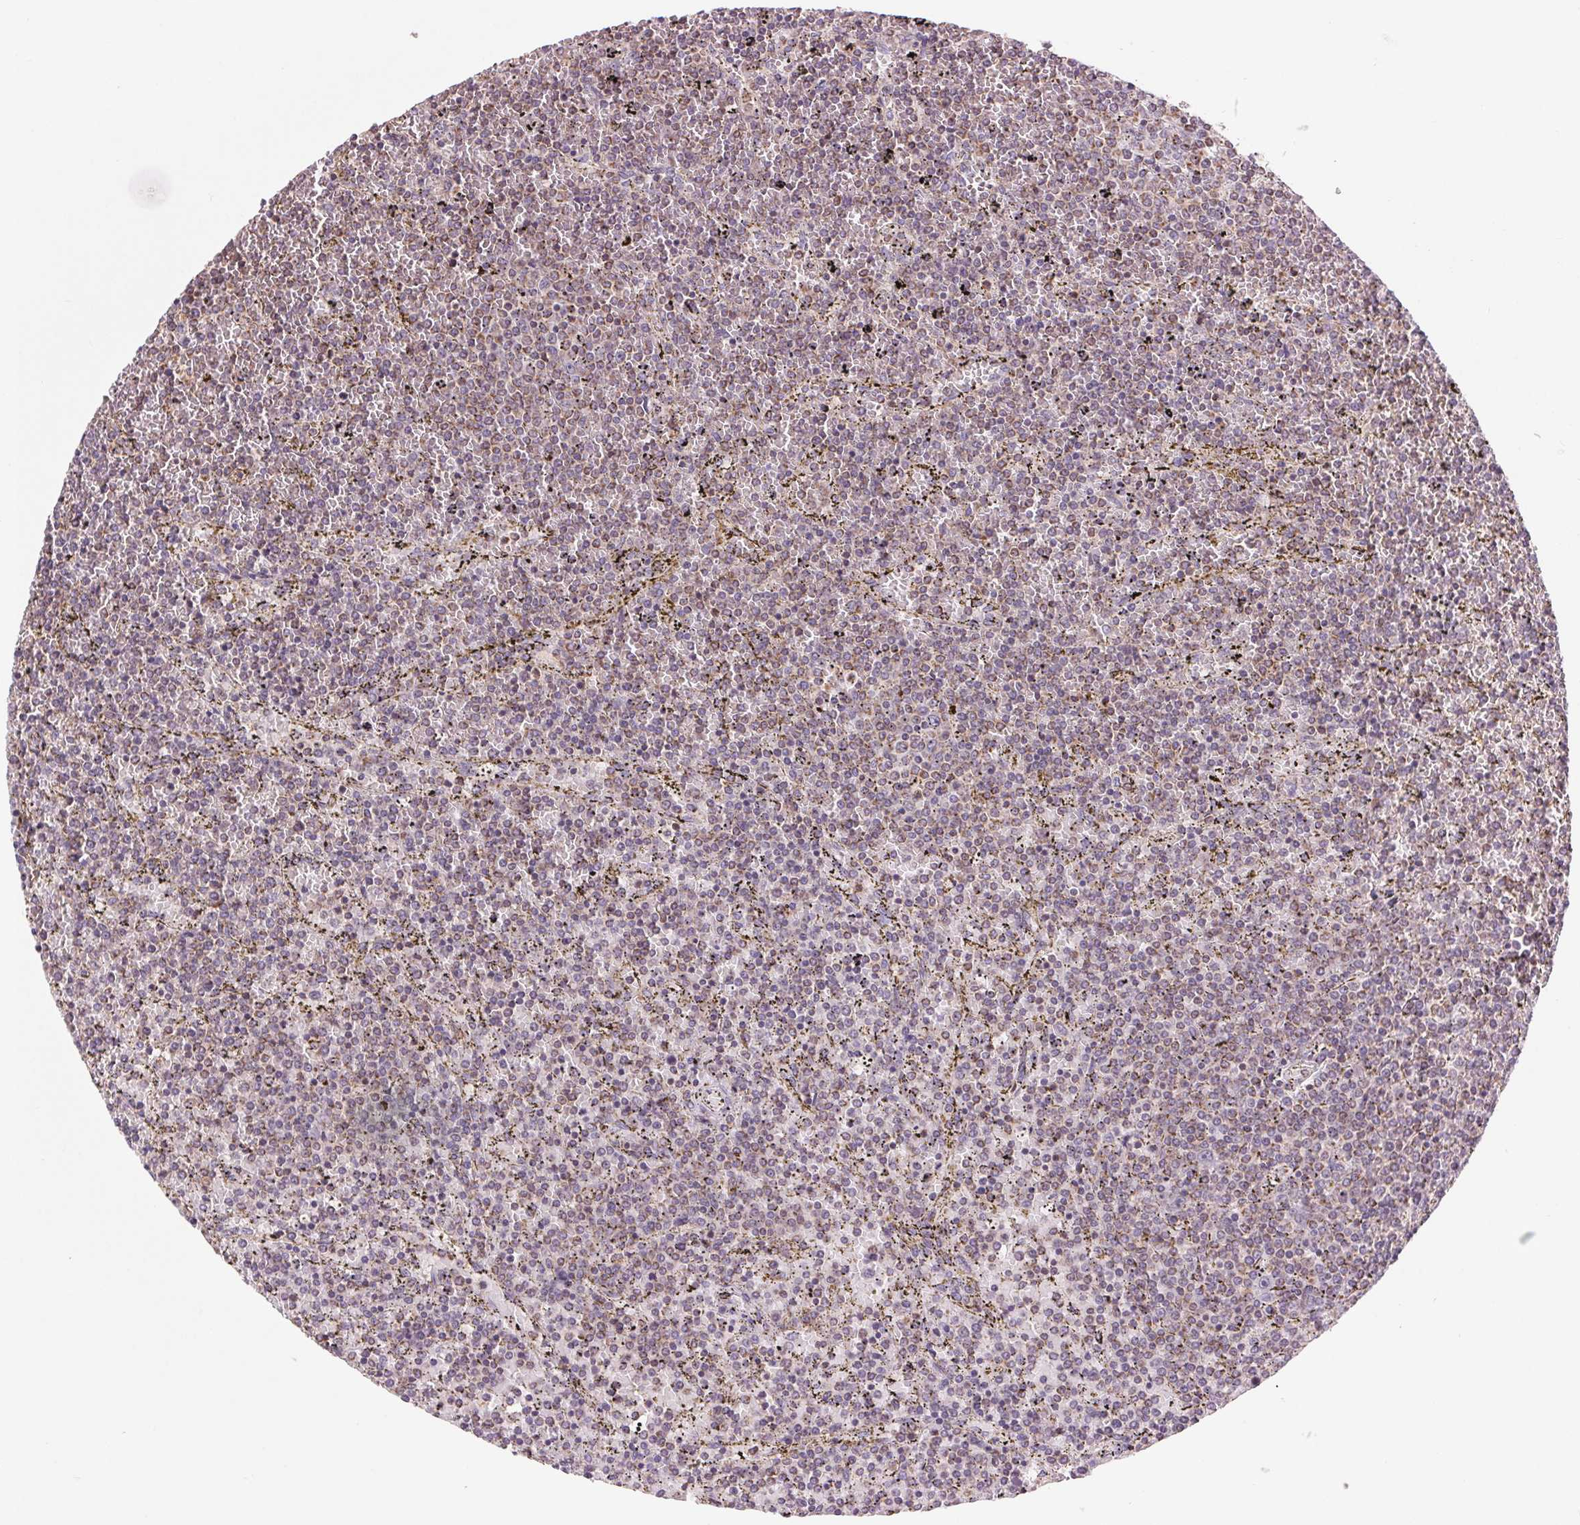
{"staining": {"intensity": "weak", "quantity": "25%-75%", "location": "cytoplasmic/membranous"}, "tissue": "lymphoma", "cell_type": "Tumor cells", "image_type": "cancer", "snomed": [{"axis": "morphology", "description": "Malignant lymphoma, non-Hodgkin's type, Low grade"}, {"axis": "topography", "description": "Spleen"}], "caption": "Weak cytoplasmic/membranous positivity is appreciated in about 25%-75% of tumor cells in lymphoma.", "gene": "COX6A1", "patient": {"sex": "female", "age": 77}}